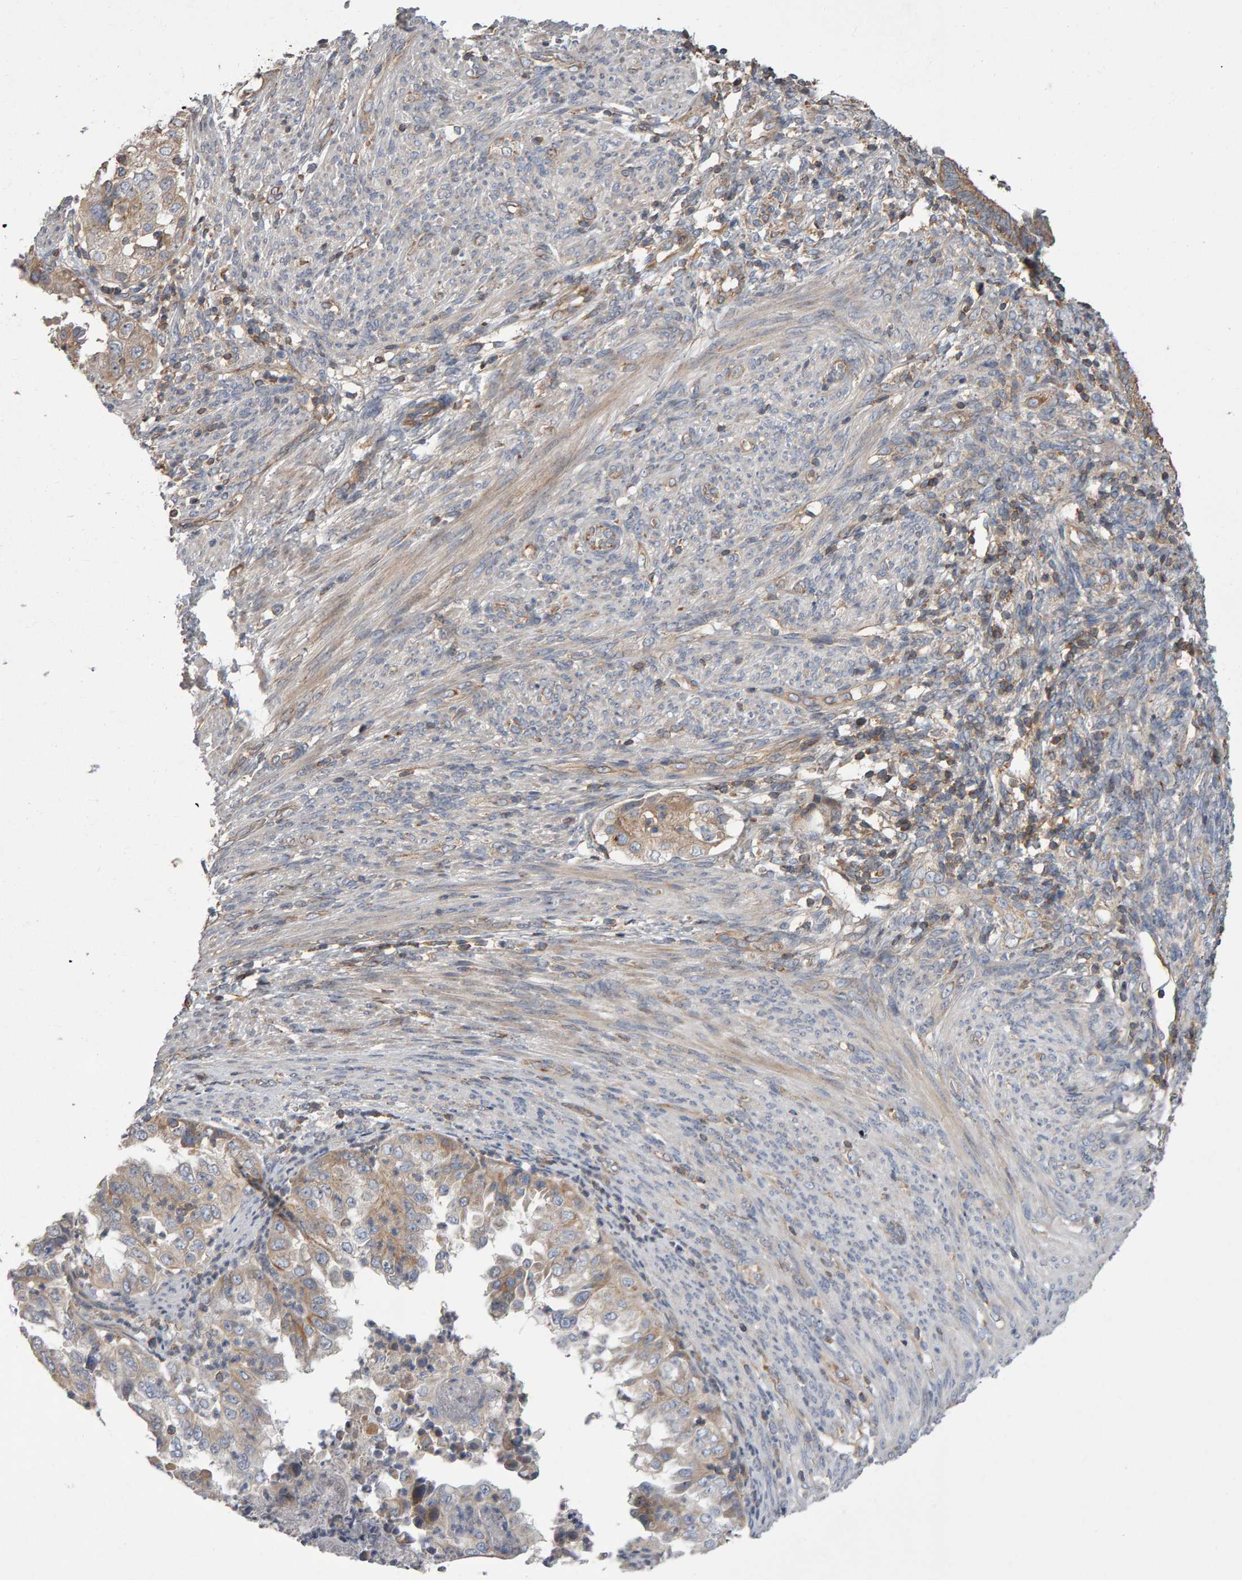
{"staining": {"intensity": "weak", "quantity": "<25%", "location": "cytoplasmic/membranous"}, "tissue": "endometrial cancer", "cell_type": "Tumor cells", "image_type": "cancer", "snomed": [{"axis": "morphology", "description": "Adenocarcinoma, NOS"}, {"axis": "topography", "description": "Endometrium"}], "caption": "Image shows no significant protein expression in tumor cells of adenocarcinoma (endometrial).", "gene": "PGS1", "patient": {"sex": "female", "age": 85}}